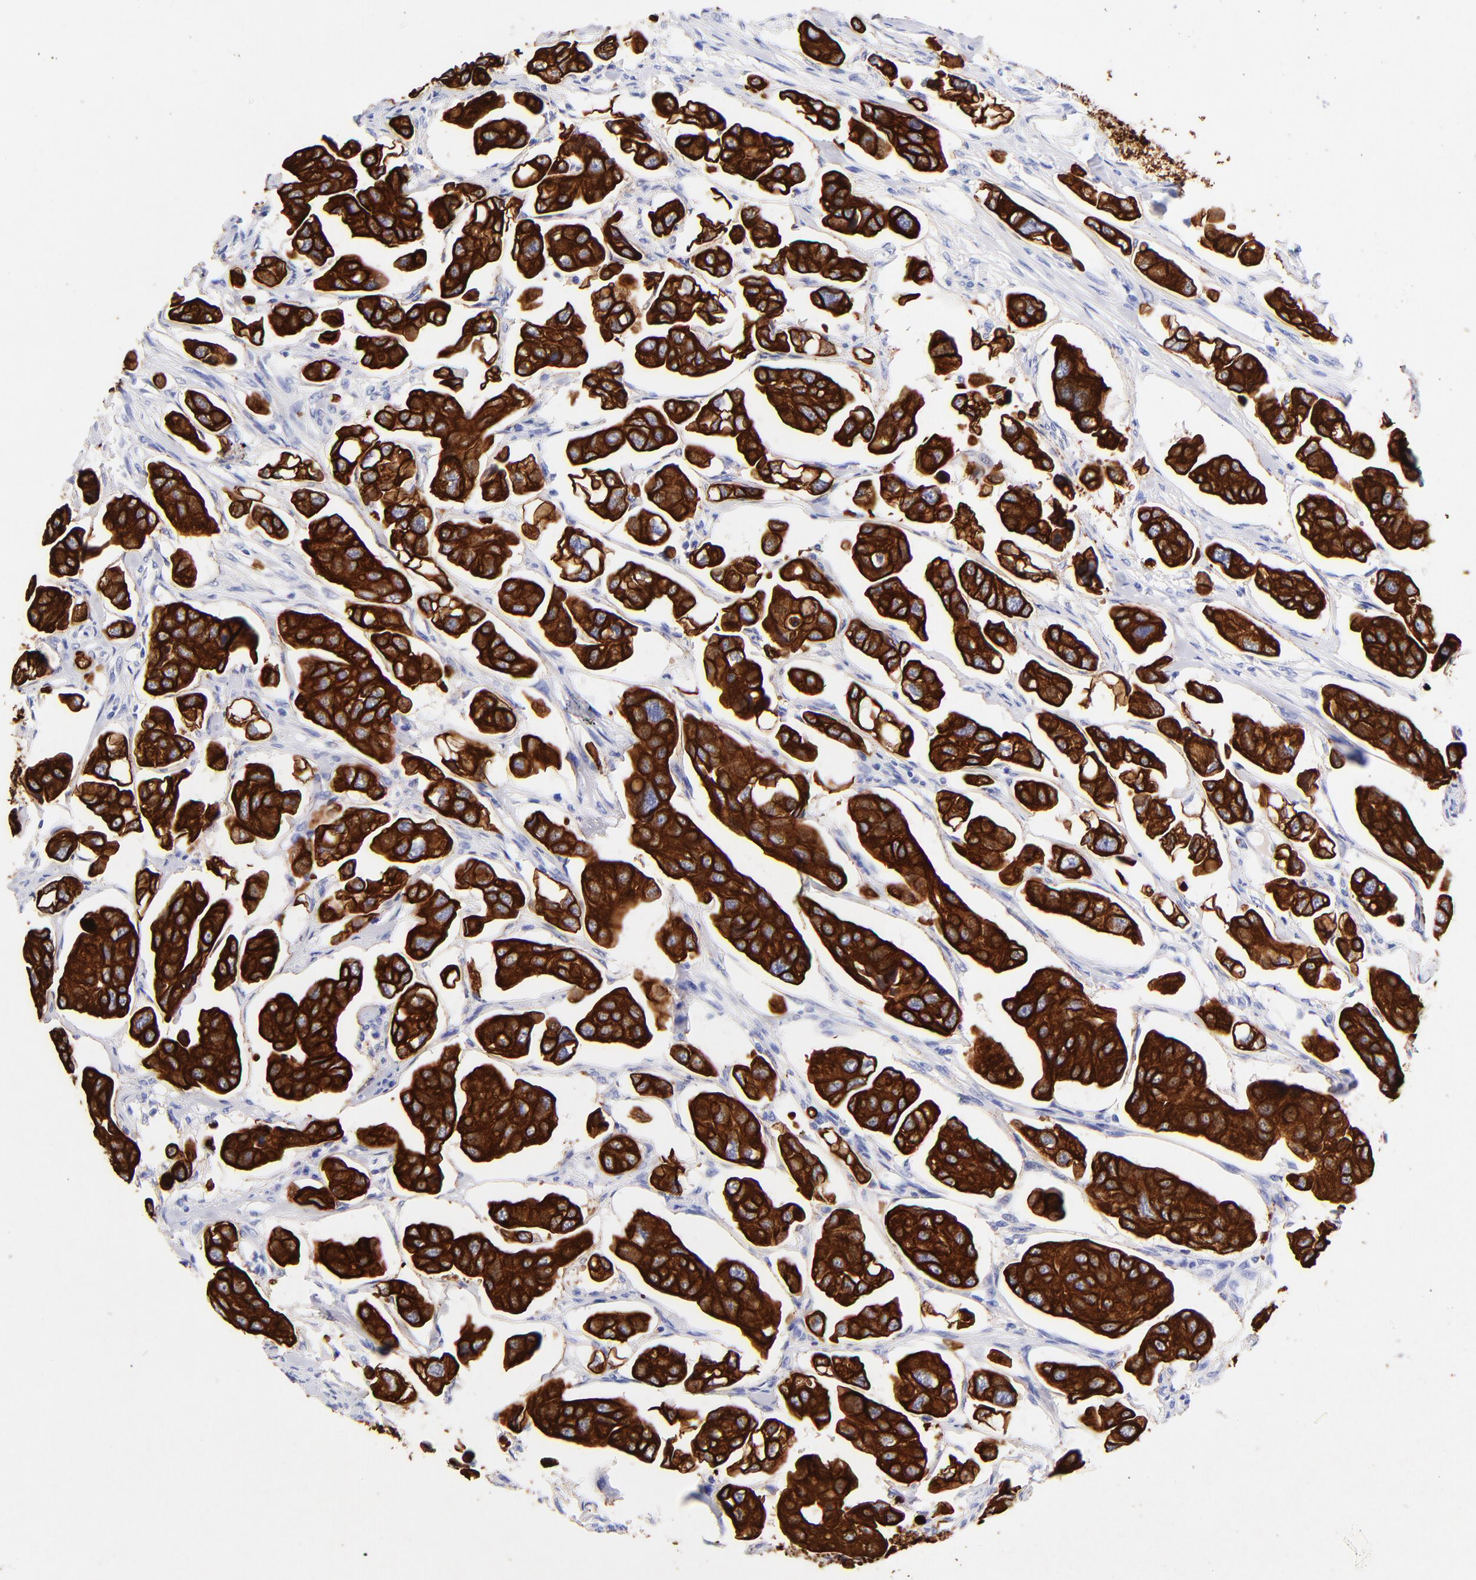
{"staining": {"intensity": "strong", "quantity": ">75%", "location": "cytoplasmic/membranous"}, "tissue": "urothelial cancer", "cell_type": "Tumor cells", "image_type": "cancer", "snomed": [{"axis": "morphology", "description": "Adenocarcinoma, NOS"}, {"axis": "topography", "description": "Urinary bladder"}], "caption": "This is an image of immunohistochemistry staining of urothelial cancer, which shows strong expression in the cytoplasmic/membranous of tumor cells.", "gene": "KRT19", "patient": {"sex": "male", "age": 61}}